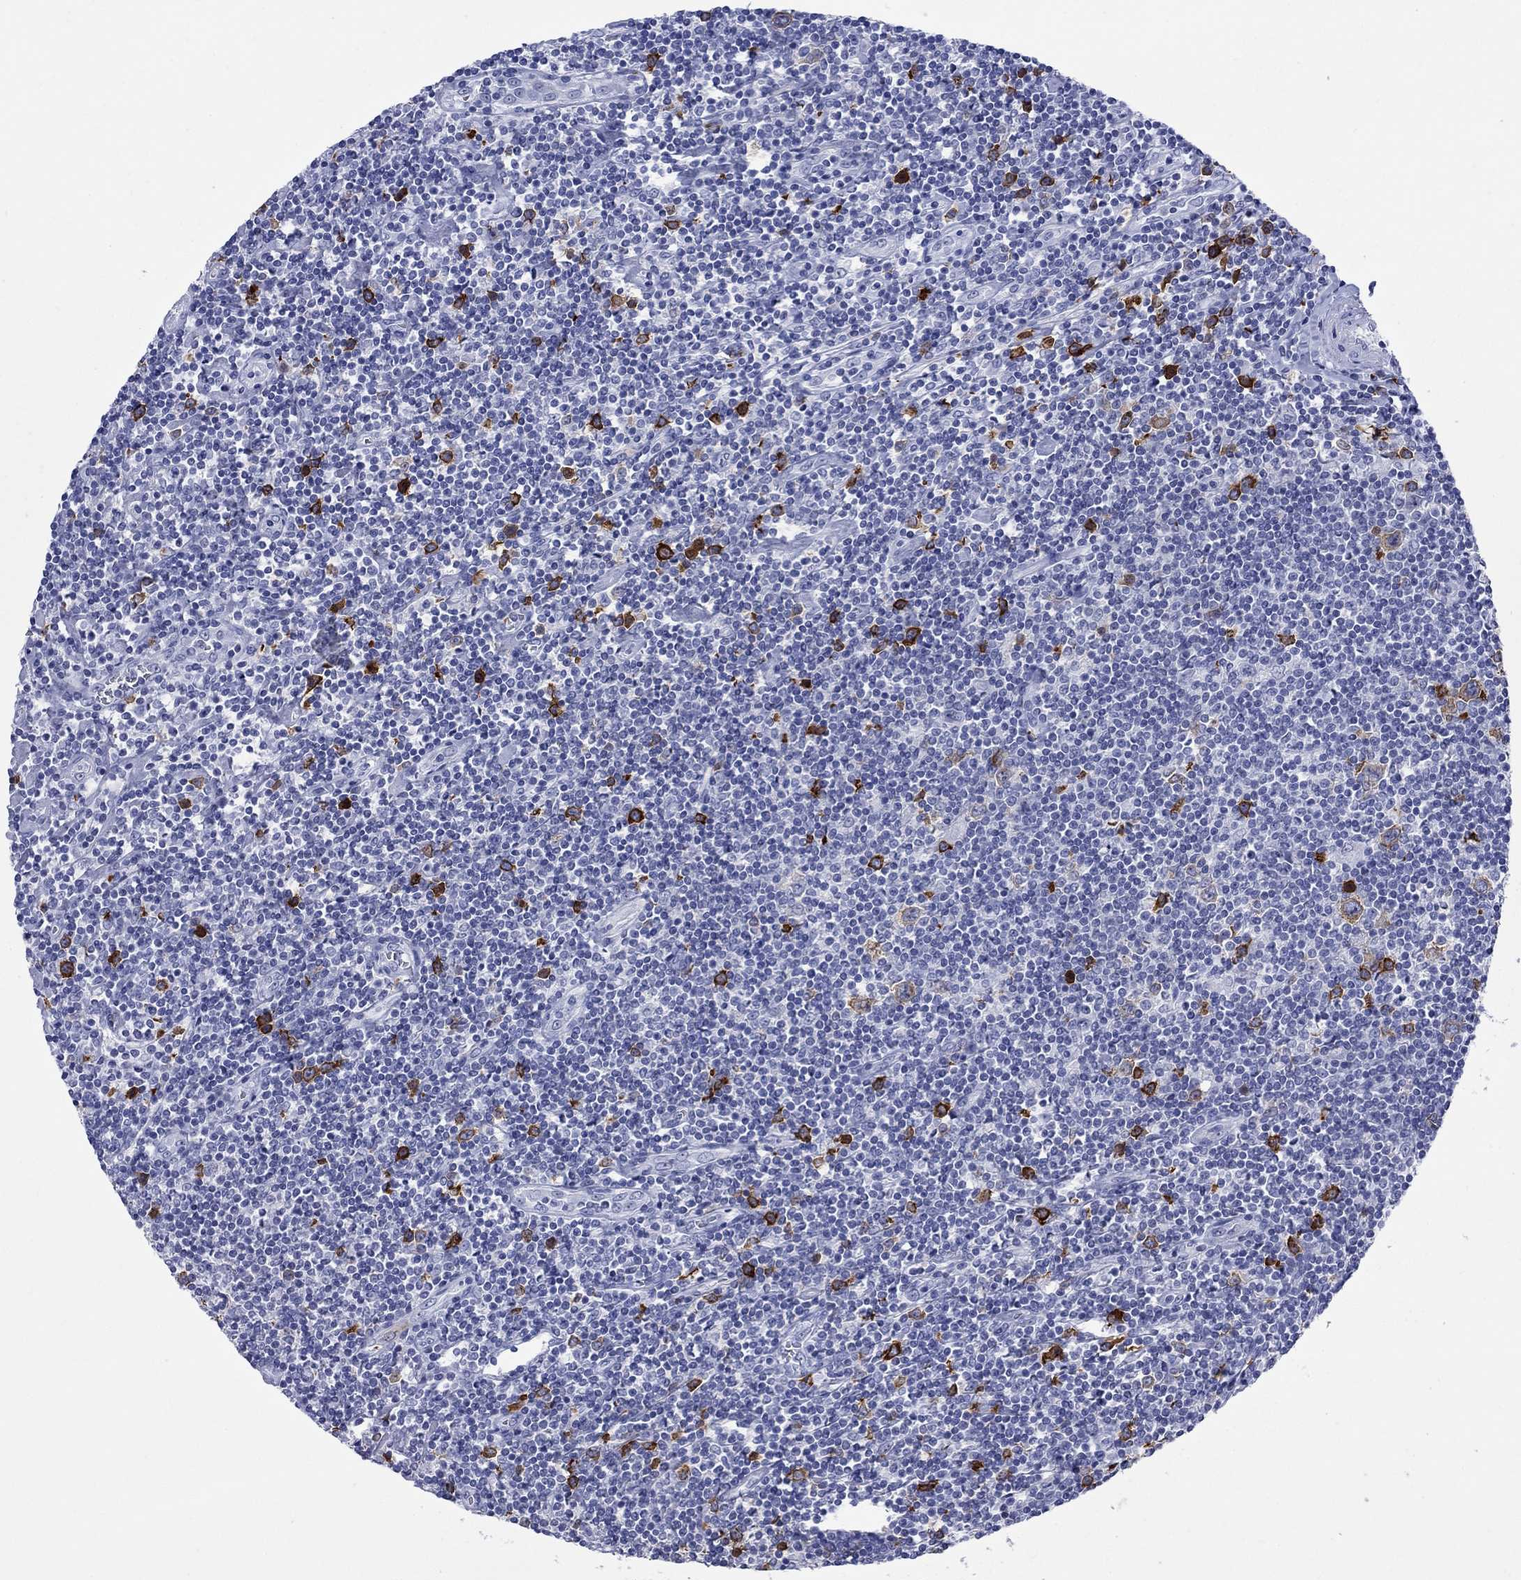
{"staining": {"intensity": "moderate", "quantity": ">75%", "location": "cytoplasmic/membranous"}, "tissue": "lymphoma", "cell_type": "Tumor cells", "image_type": "cancer", "snomed": [{"axis": "morphology", "description": "Hodgkin's disease, NOS"}, {"axis": "topography", "description": "Lymph node"}], "caption": "The immunohistochemical stain highlights moderate cytoplasmic/membranous staining in tumor cells of lymphoma tissue.", "gene": "TACC3", "patient": {"sex": "male", "age": 40}}